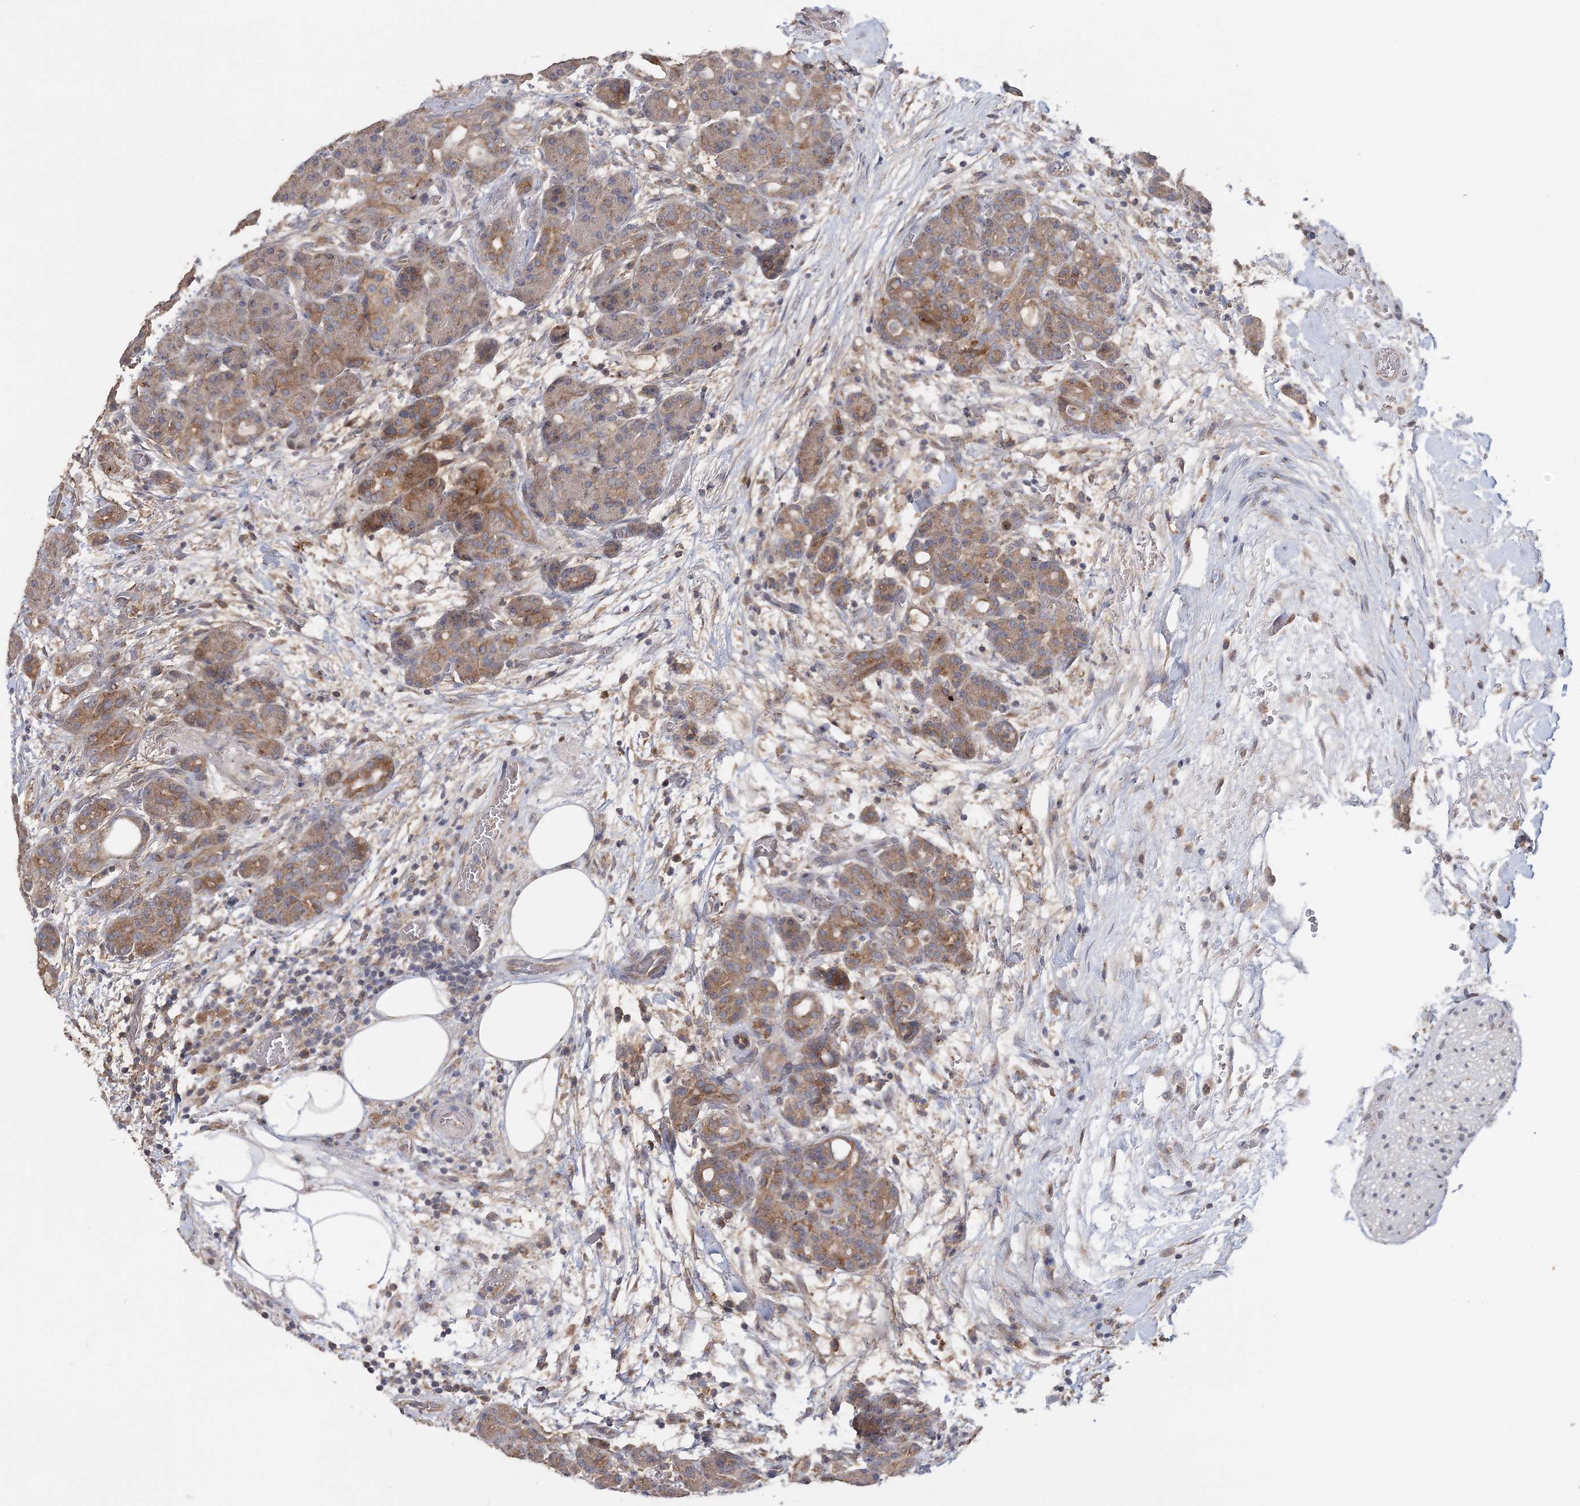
{"staining": {"intensity": "moderate", "quantity": "25%-75%", "location": "cytoplasmic/membranous"}, "tissue": "pancreas", "cell_type": "Exocrine glandular cells", "image_type": "normal", "snomed": [{"axis": "morphology", "description": "Normal tissue, NOS"}, {"axis": "topography", "description": "Pancreas"}], "caption": "Normal pancreas was stained to show a protein in brown. There is medium levels of moderate cytoplasmic/membranous positivity in about 25%-75% of exocrine glandular cells. The protein of interest is shown in brown color, while the nuclei are stained blue.", "gene": "RAB14", "patient": {"sex": "male", "age": 63}}